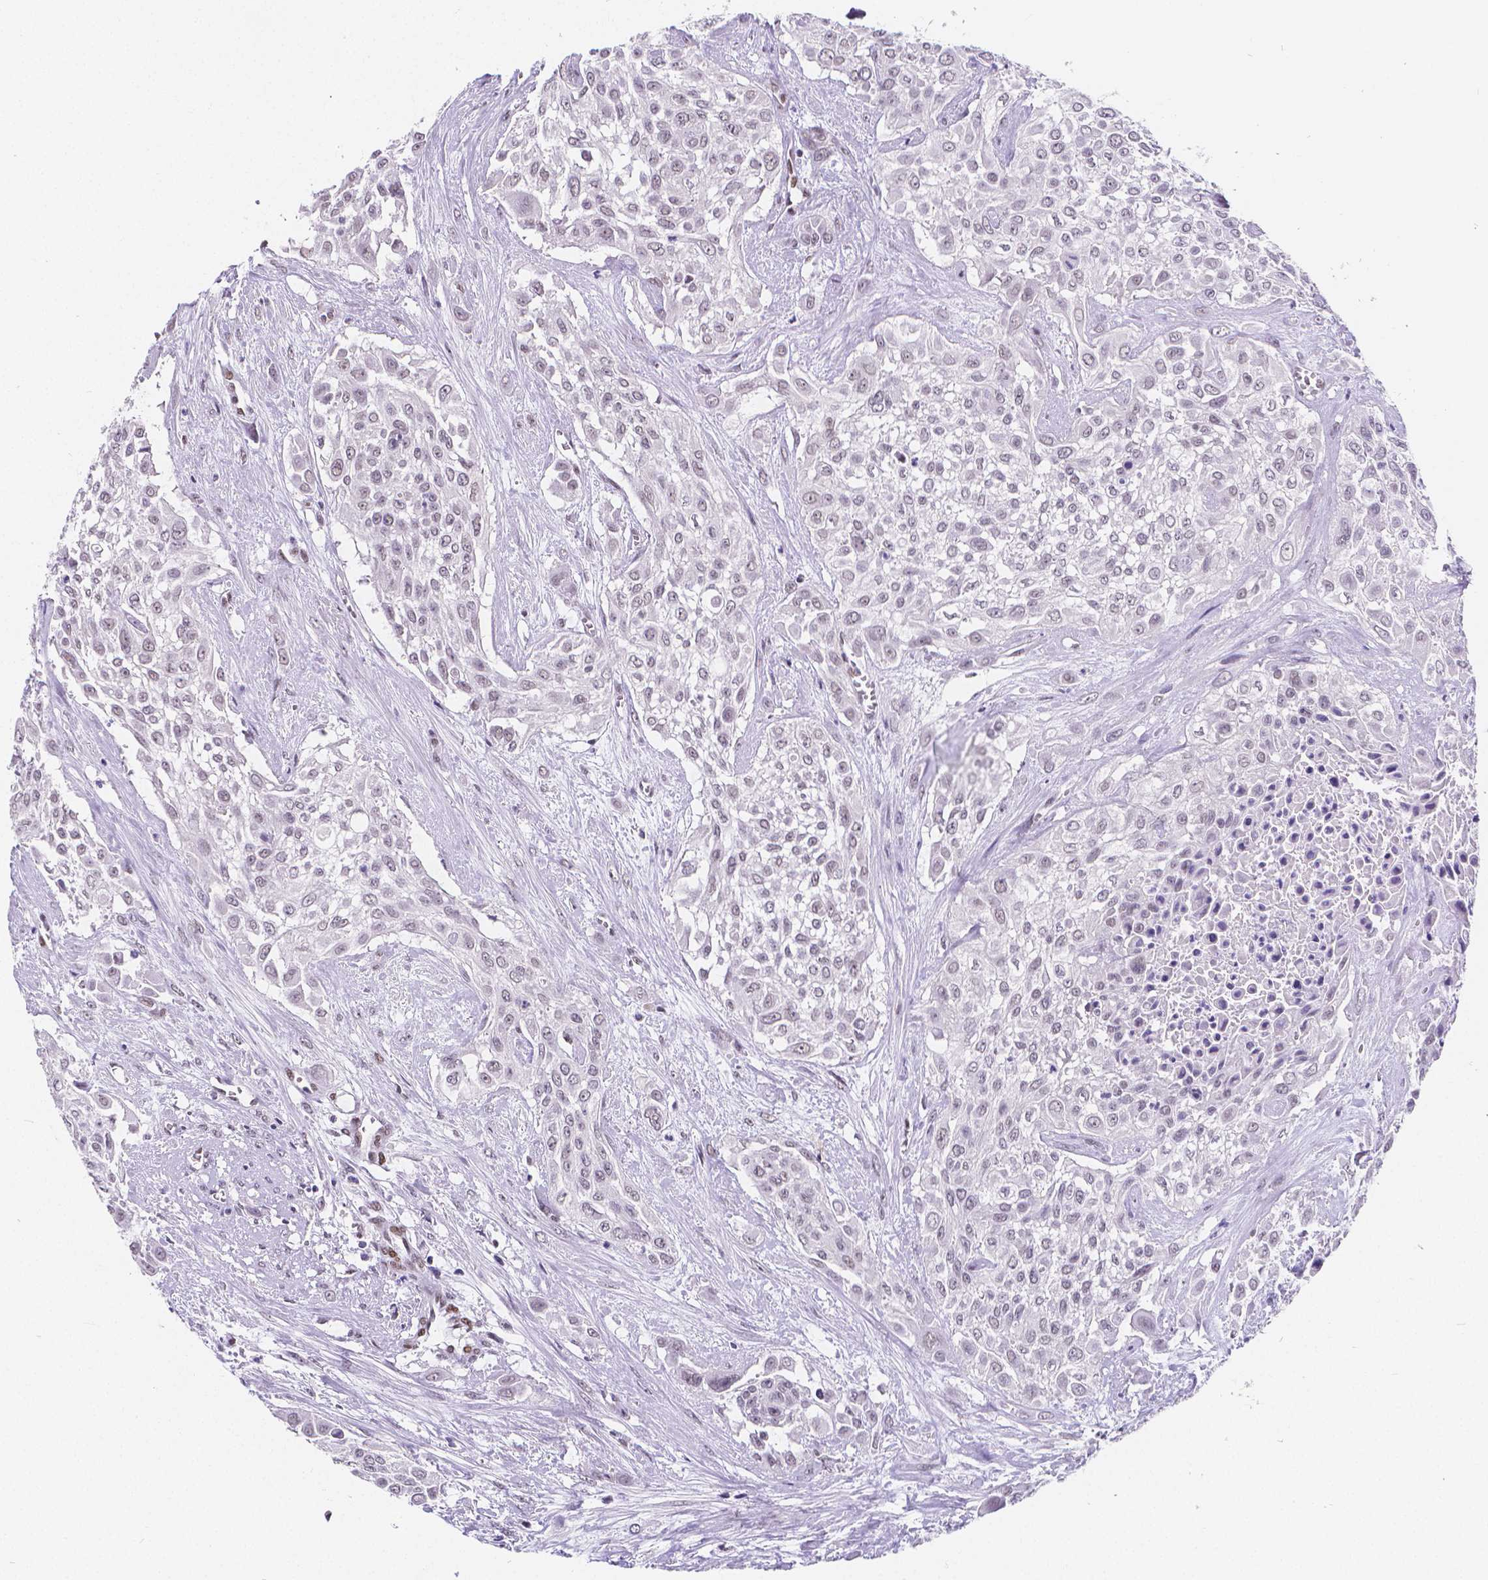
{"staining": {"intensity": "negative", "quantity": "none", "location": "none"}, "tissue": "urothelial cancer", "cell_type": "Tumor cells", "image_type": "cancer", "snomed": [{"axis": "morphology", "description": "Urothelial carcinoma, High grade"}, {"axis": "topography", "description": "Urinary bladder"}], "caption": "Tumor cells are negative for brown protein staining in urothelial cancer.", "gene": "MEF2C", "patient": {"sex": "male", "age": 57}}